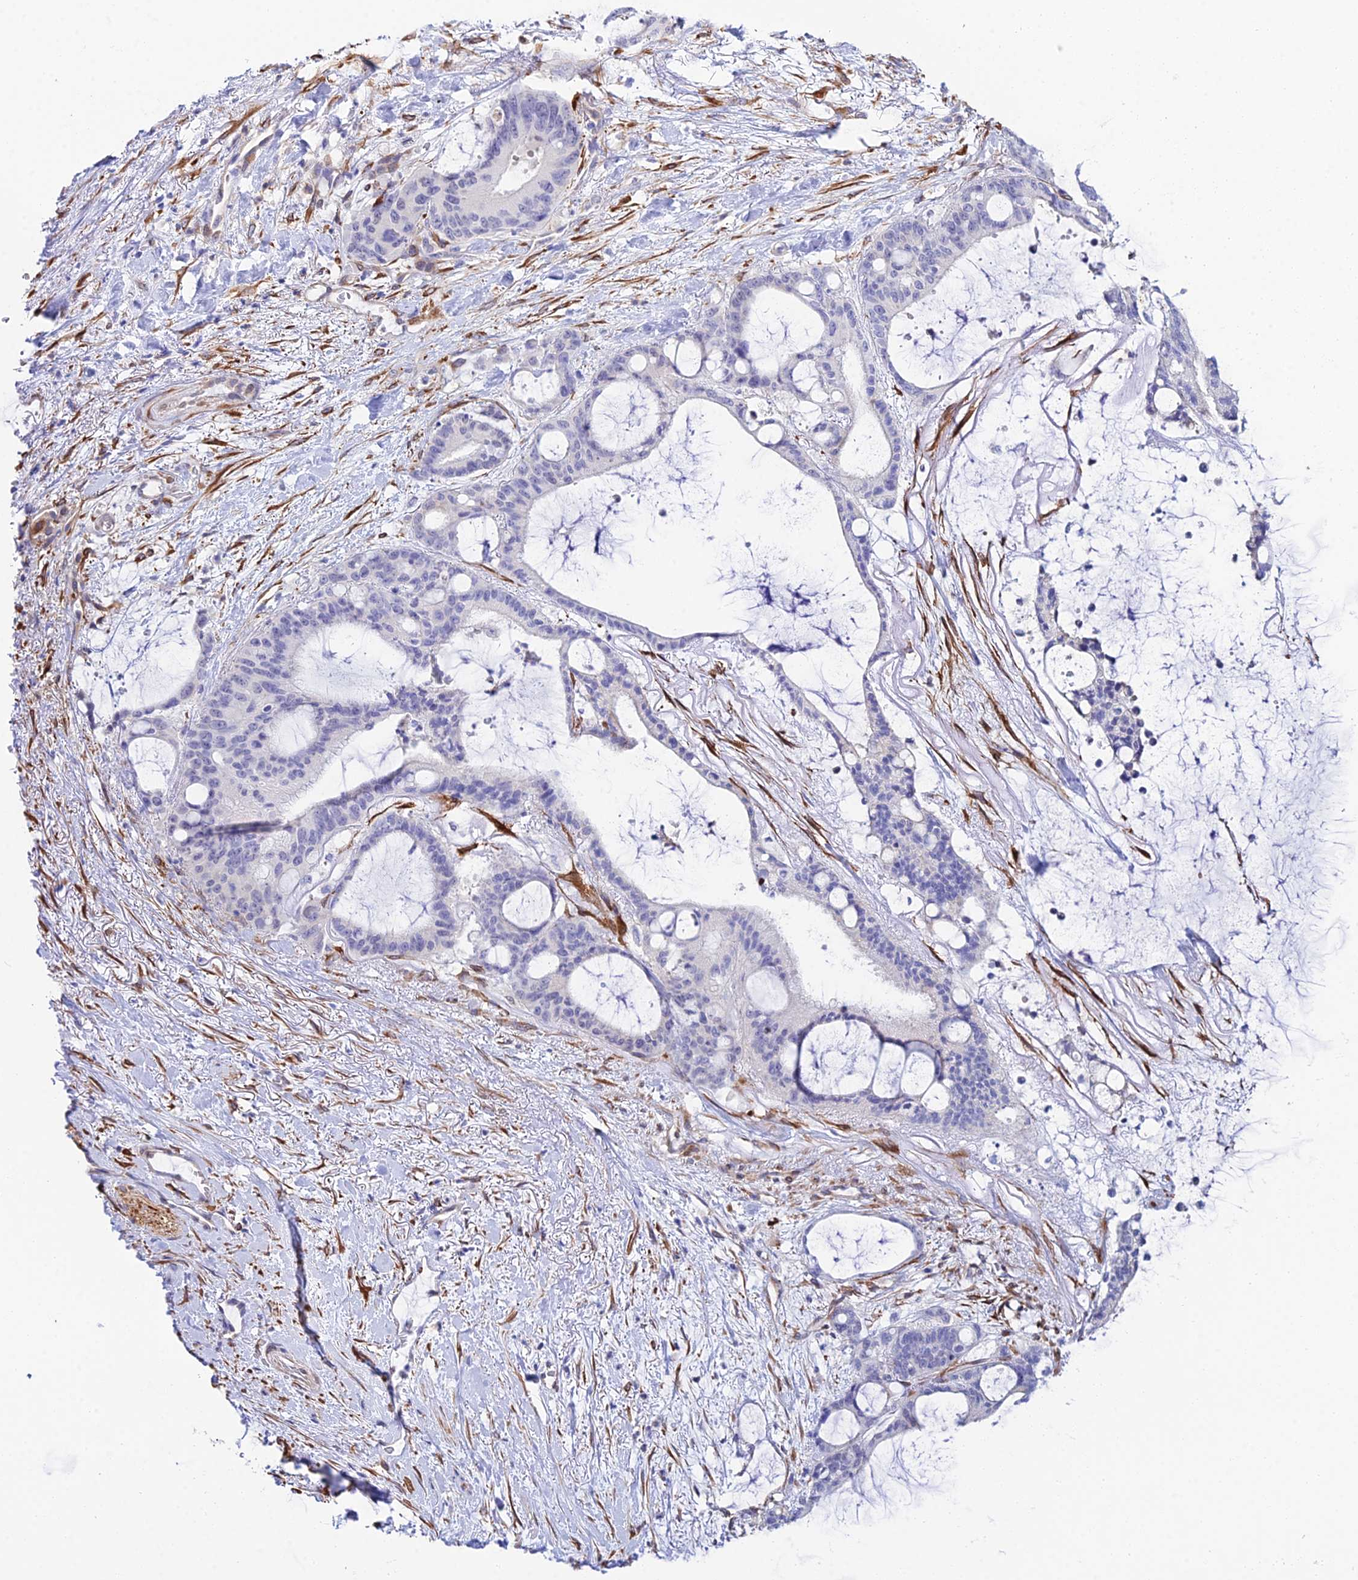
{"staining": {"intensity": "negative", "quantity": "none", "location": "none"}, "tissue": "liver cancer", "cell_type": "Tumor cells", "image_type": "cancer", "snomed": [{"axis": "morphology", "description": "Normal tissue, NOS"}, {"axis": "morphology", "description": "Cholangiocarcinoma"}, {"axis": "topography", "description": "Liver"}, {"axis": "topography", "description": "Peripheral nerve tissue"}], "caption": "This is a histopathology image of IHC staining of liver cancer, which shows no positivity in tumor cells.", "gene": "MXRA7", "patient": {"sex": "female", "age": 73}}